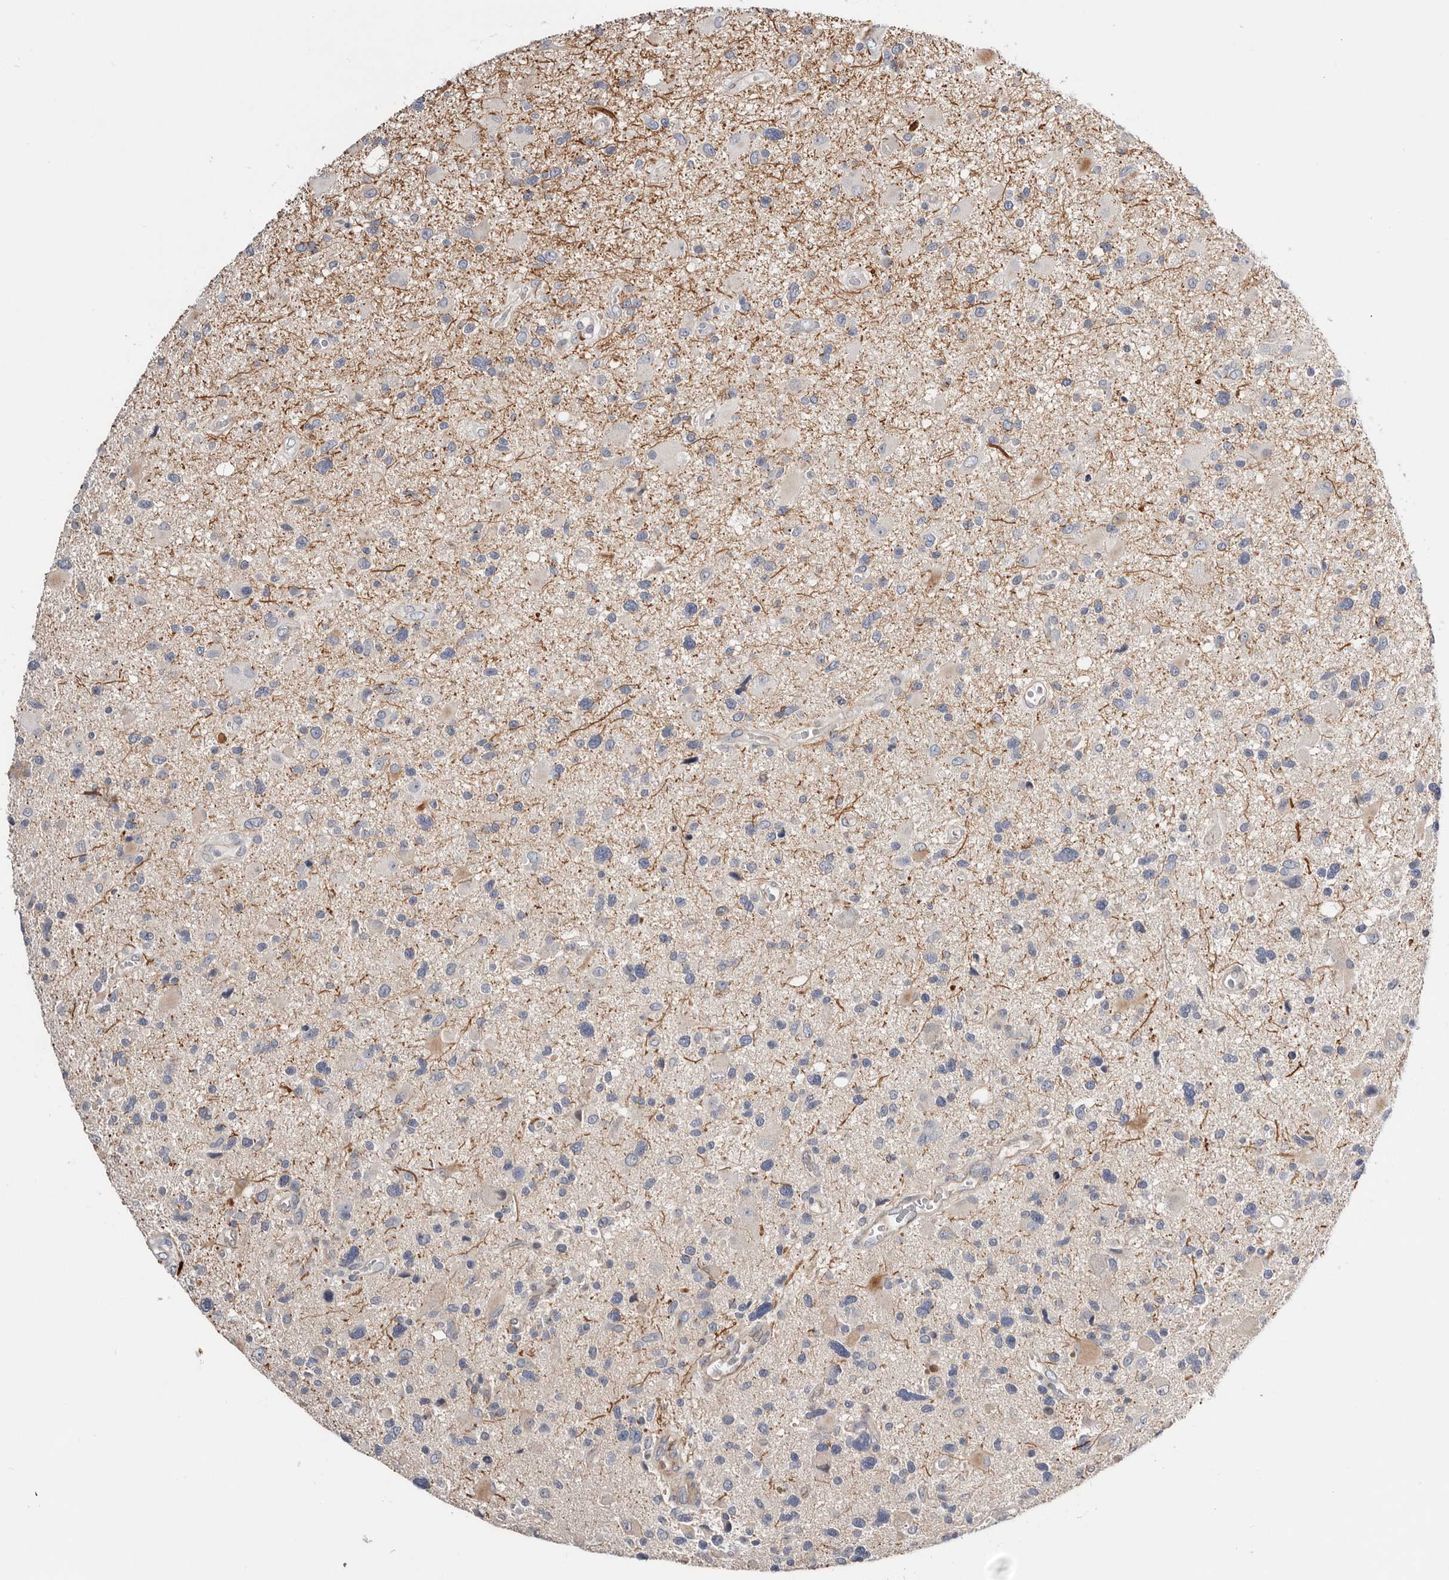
{"staining": {"intensity": "weak", "quantity": "<25%", "location": "cytoplasmic/membranous"}, "tissue": "glioma", "cell_type": "Tumor cells", "image_type": "cancer", "snomed": [{"axis": "morphology", "description": "Glioma, malignant, High grade"}, {"axis": "topography", "description": "Brain"}], "caption": "The photomicrograph exhibits no staining of tumor cells in malignant glioma (high-grade).", "gene": "USH1C", "patient": {"sex": "male", "age": 33}}